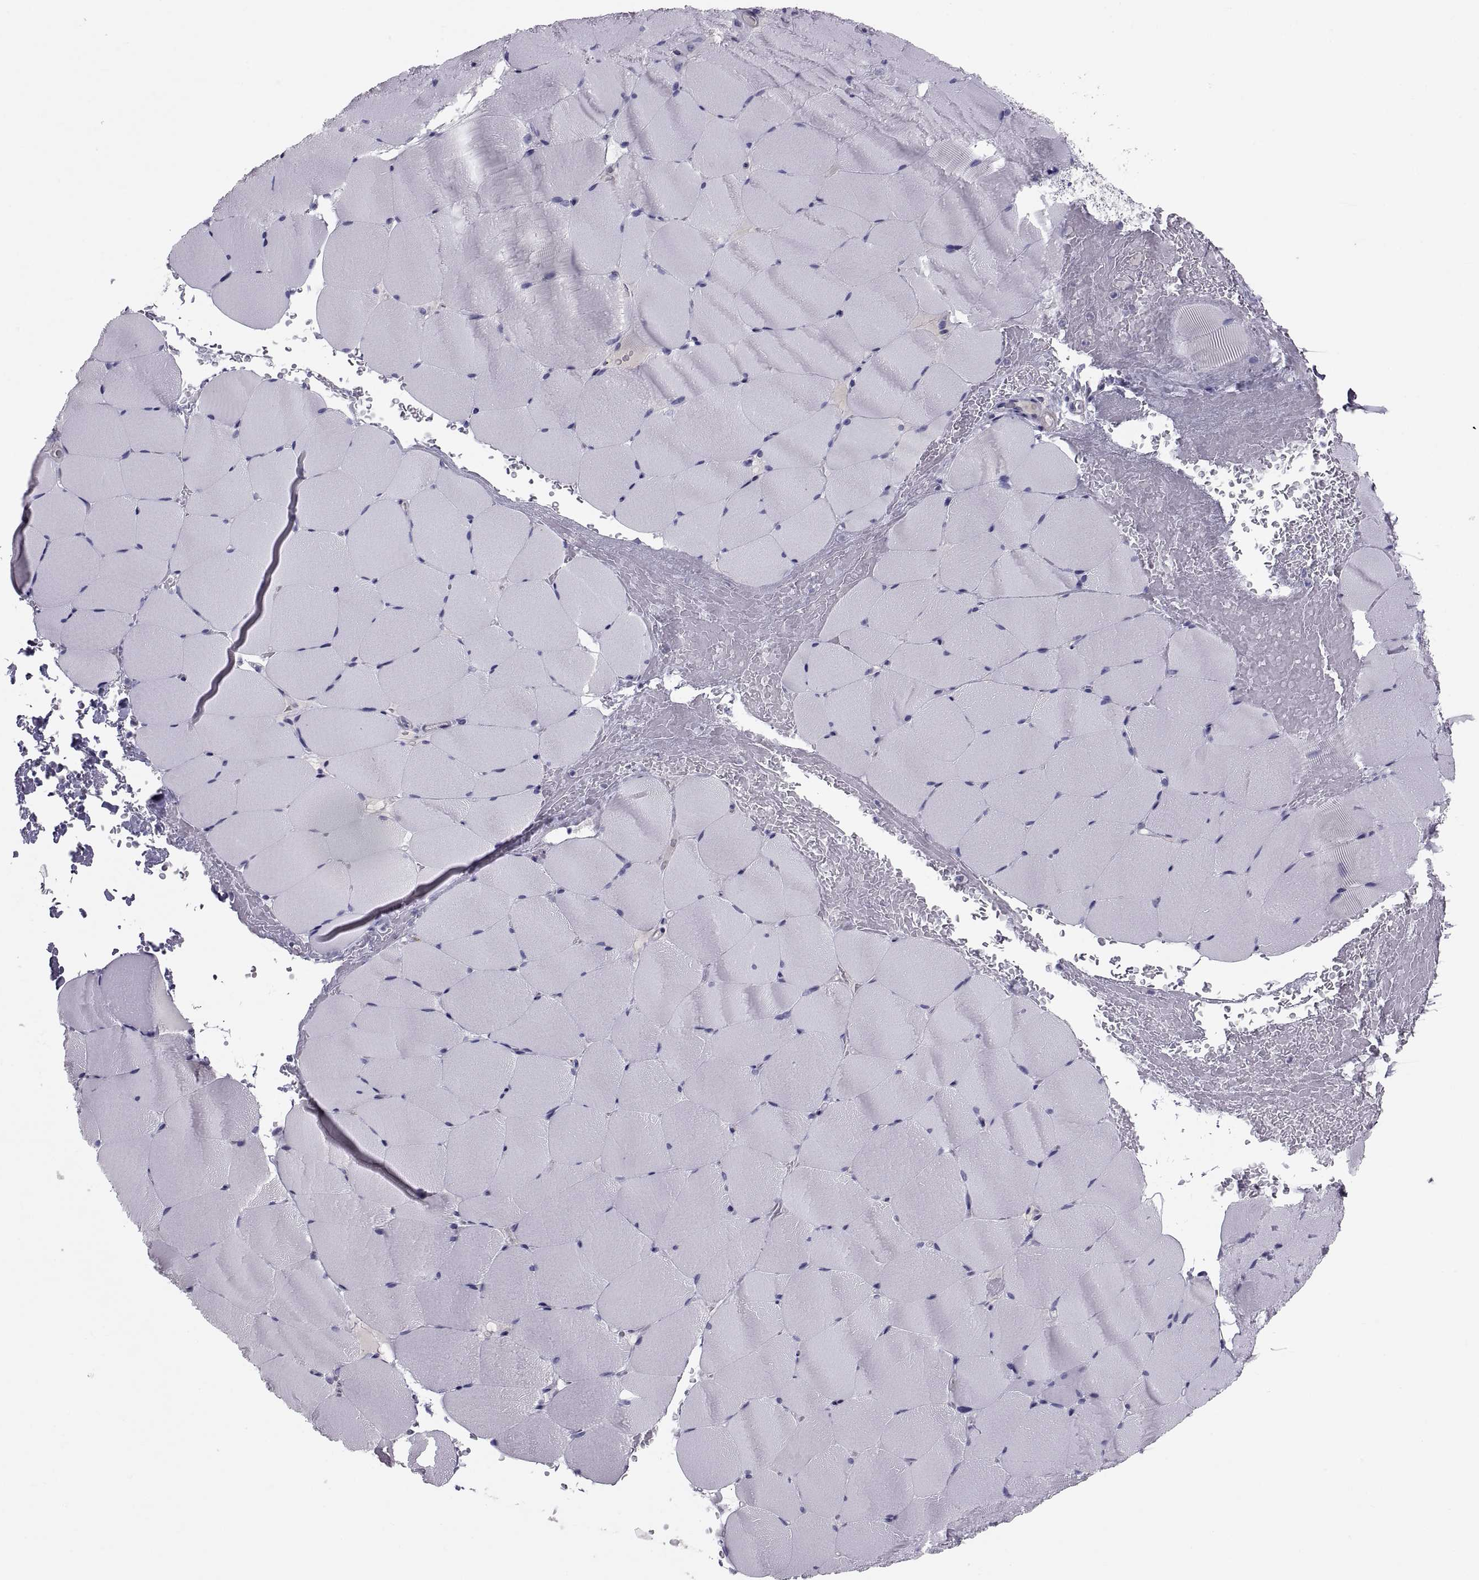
{"staining": {"intensity": "negative", "quantity": "none", "location": "none"}, "tissue": "skeletal muscle", "cell_type": "Myocytes", "image_type": "normal", "snomed": [{"axis": "morphology", "description": "Normal tissue, NOS"}, {"axis": "topography", "description": "Skeletal muscle"}], "caption": "Immunohistochemistry (IHC) histopathology image of normal skeletal muscle: human skeletal muscle stained with DAB (3,3'-diaminobenzidine) exhibits no significant protein positivity in myocytes.", "gene": "PDZRN4", "patient": {"sex": "female", "age": 37}}